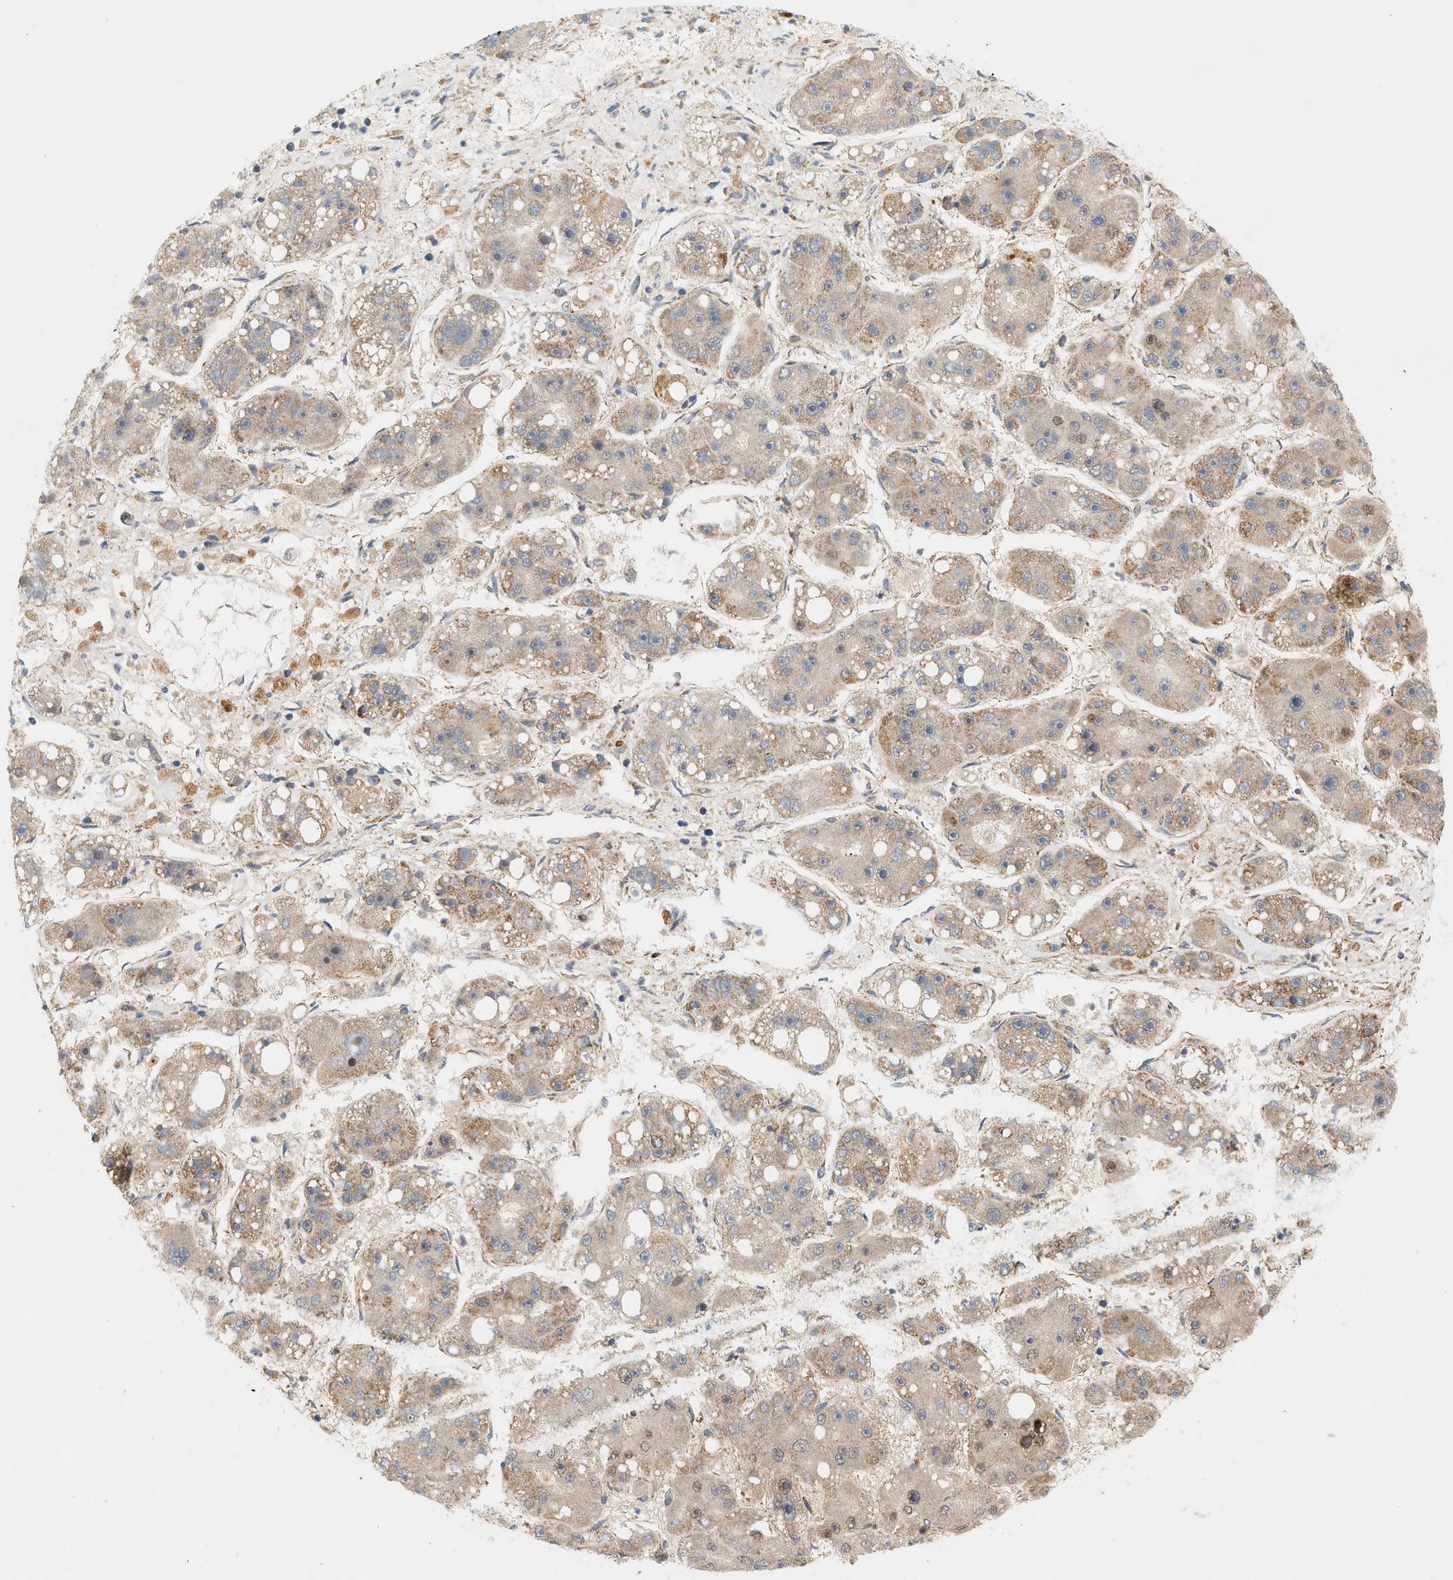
{"staining": {"intensity": "weak", "quantity": "25%-75%", "location": "cytoplasmic/membranous"}, "tissue": "liver cancer", "cell_type": "Tumor cells", "image_type": "cancer", "snomed": [{"axis": "morphology", "description": "Carcinoma, Hepatocellular, NOS"}, {"axis": "topography", "description": "Liver"}], "caption": "Liver hepatocellular carcinoma stained for a protein reveals weak cytoplasmic/membranous positivity in tumor cells. The staining was performed using DAB (3,3'-diaminobenzidine), with brown indicating positive protein expression. Nuclei are stained blue with hematoxylin.", "gene": "MCU", "patient": {"sex": "female", "age": 61}}